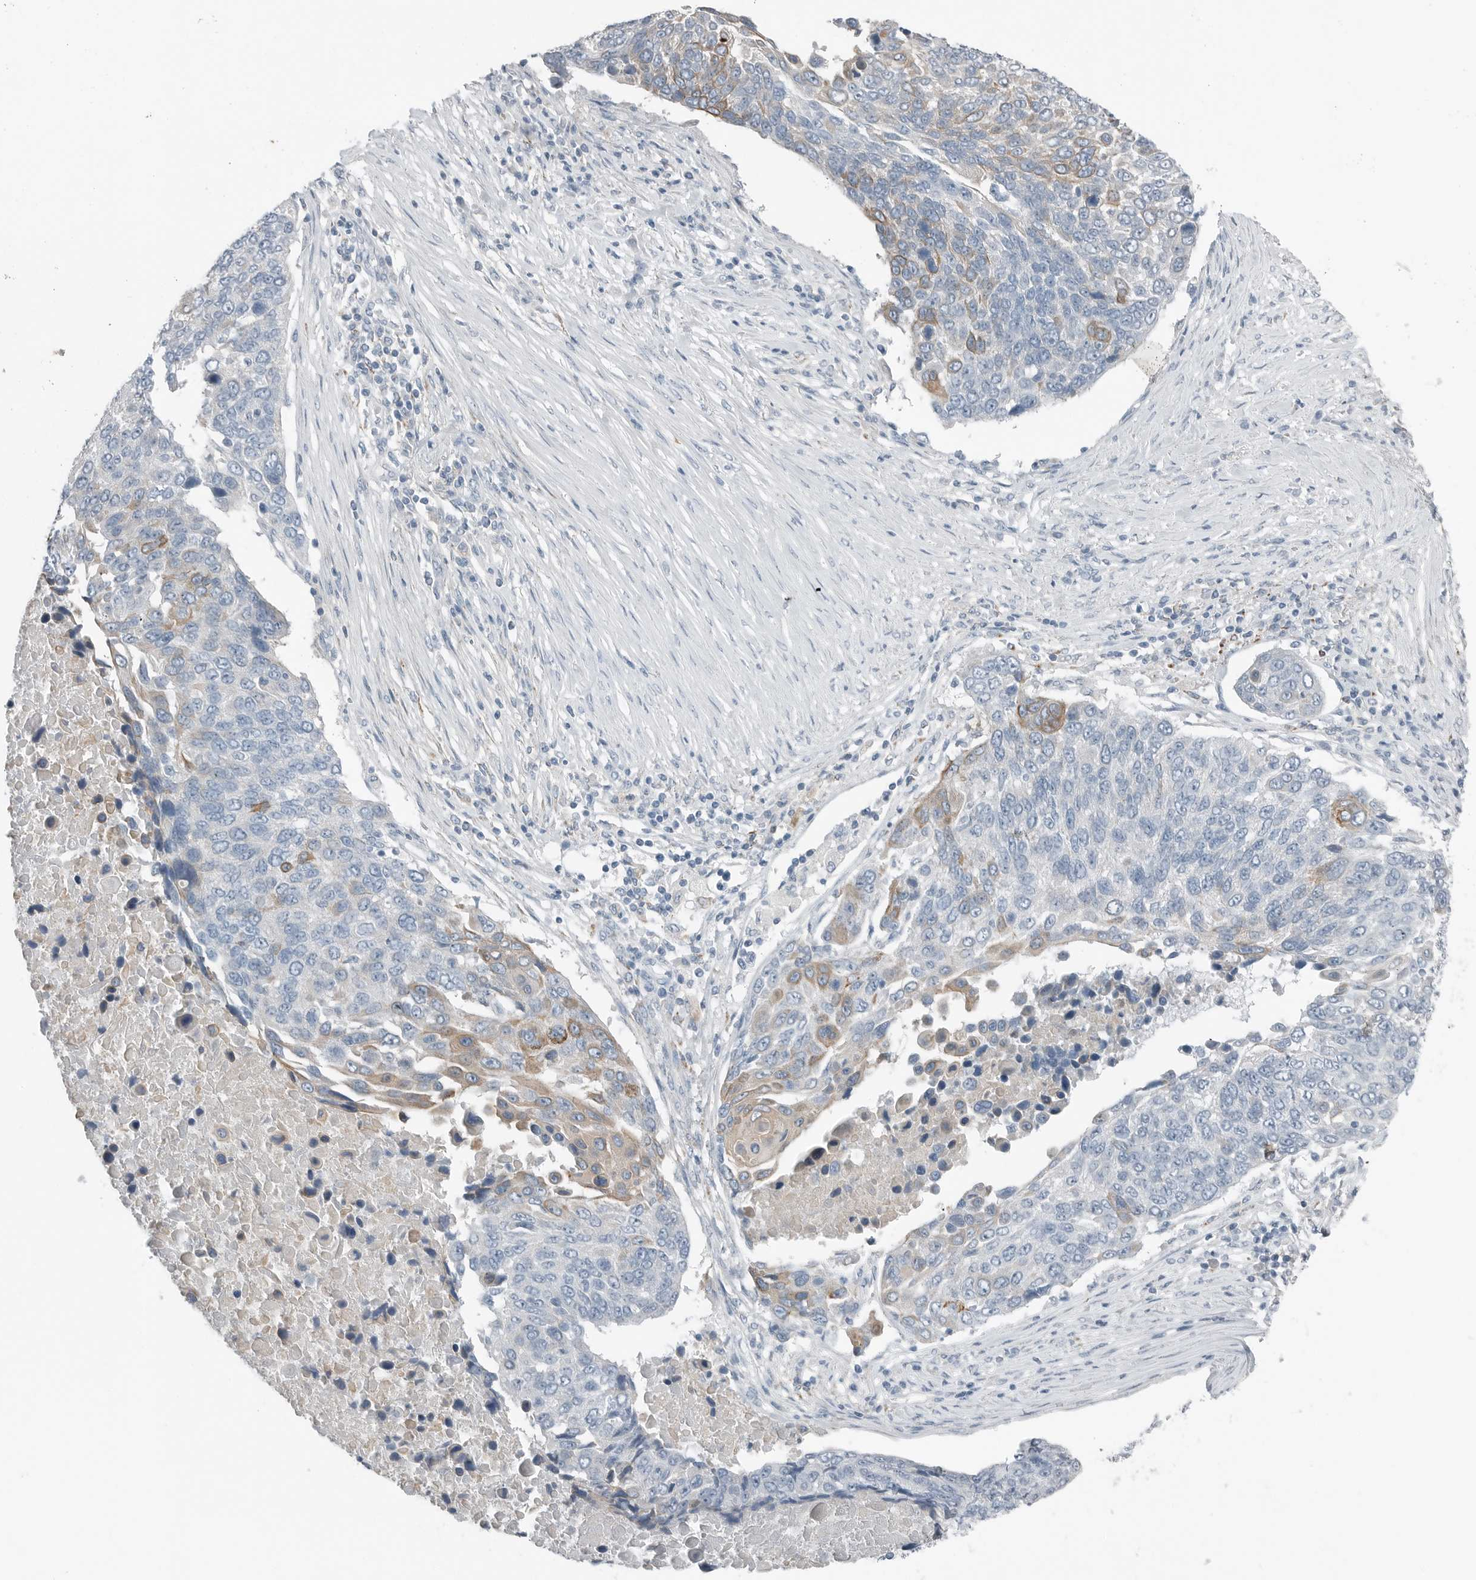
{"staining": {"intensity": "weak", "quantity": "<25%", "location": "cytoplasmic/membranous"}, "tissue": "lung cancer", "cell_type": "Tumor cells", "image_type": "cancer", "snomed": [{"axis": "morphology", "description": "Squamous cell carcinoma, NOS"}, {"axis": "topography", "description": "Lung"}], "caption": "The histopathology image shows no staining of tumor cells in lung cancer.", "gene": "SERPINB7", "patient": {"sex": "male", "age": 66}}